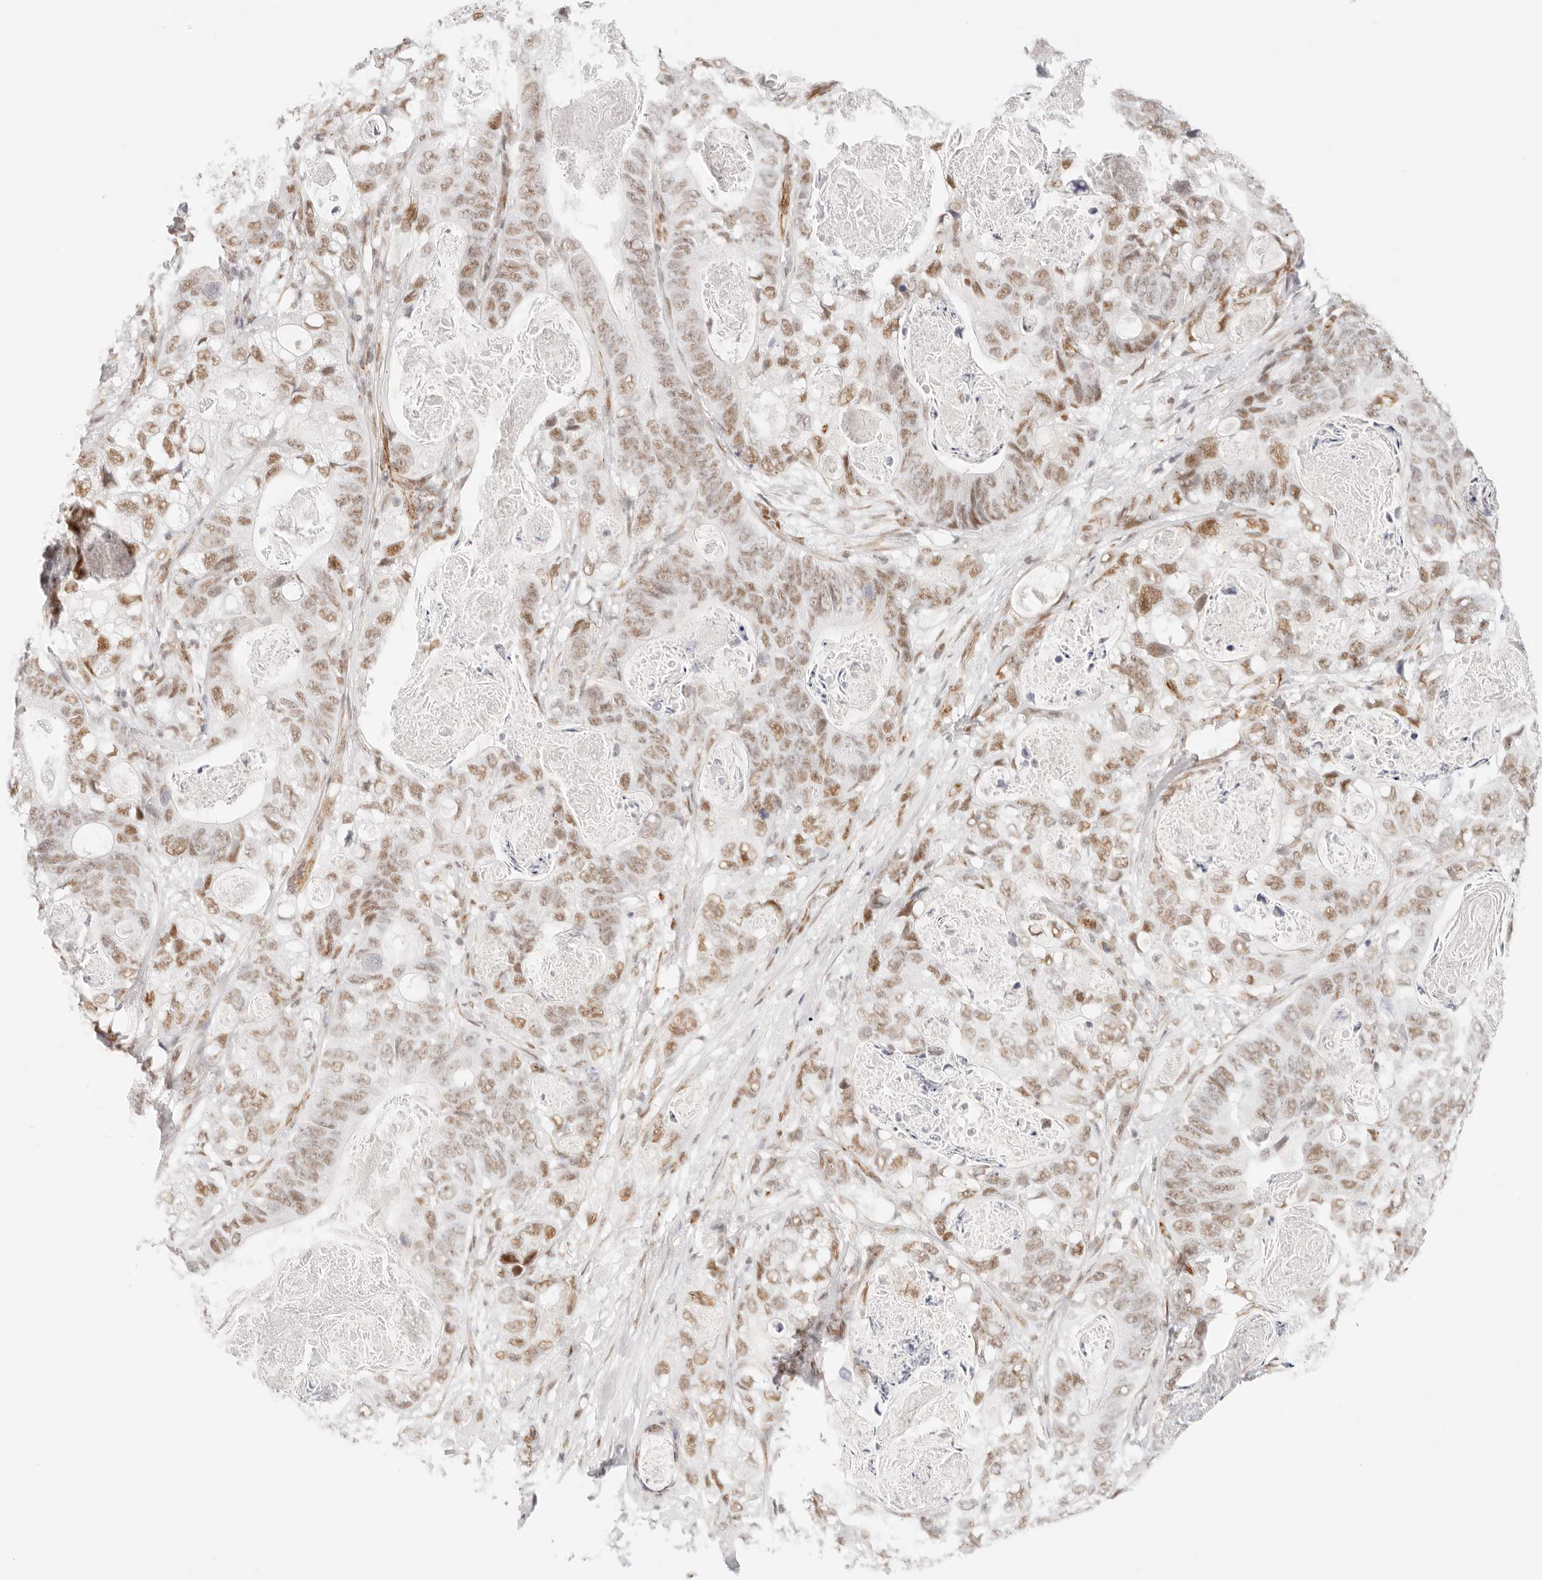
{"staining": {"intensity": "moderate", "quantity": ">75%", "location": "nuclear"}, "tissue": "stomach cancer", "cell_type": "Tumor cells", "image_type": "cancer", "snomed": [{"axis": "morphology", "description": "Normal tissue, NOS"}, {"axis": "morphology", "description": "Adenocarcinoma, NOS"}, {"axis": "topography", "description": "Stomach"}], "caption": "Moderate nuclear positivity is appreciated in about >75% of tumor cells in adenocarcinoma (stomach).", "gene": "ZC3H11A", "patient": {"sex": "female", "age": 89}}